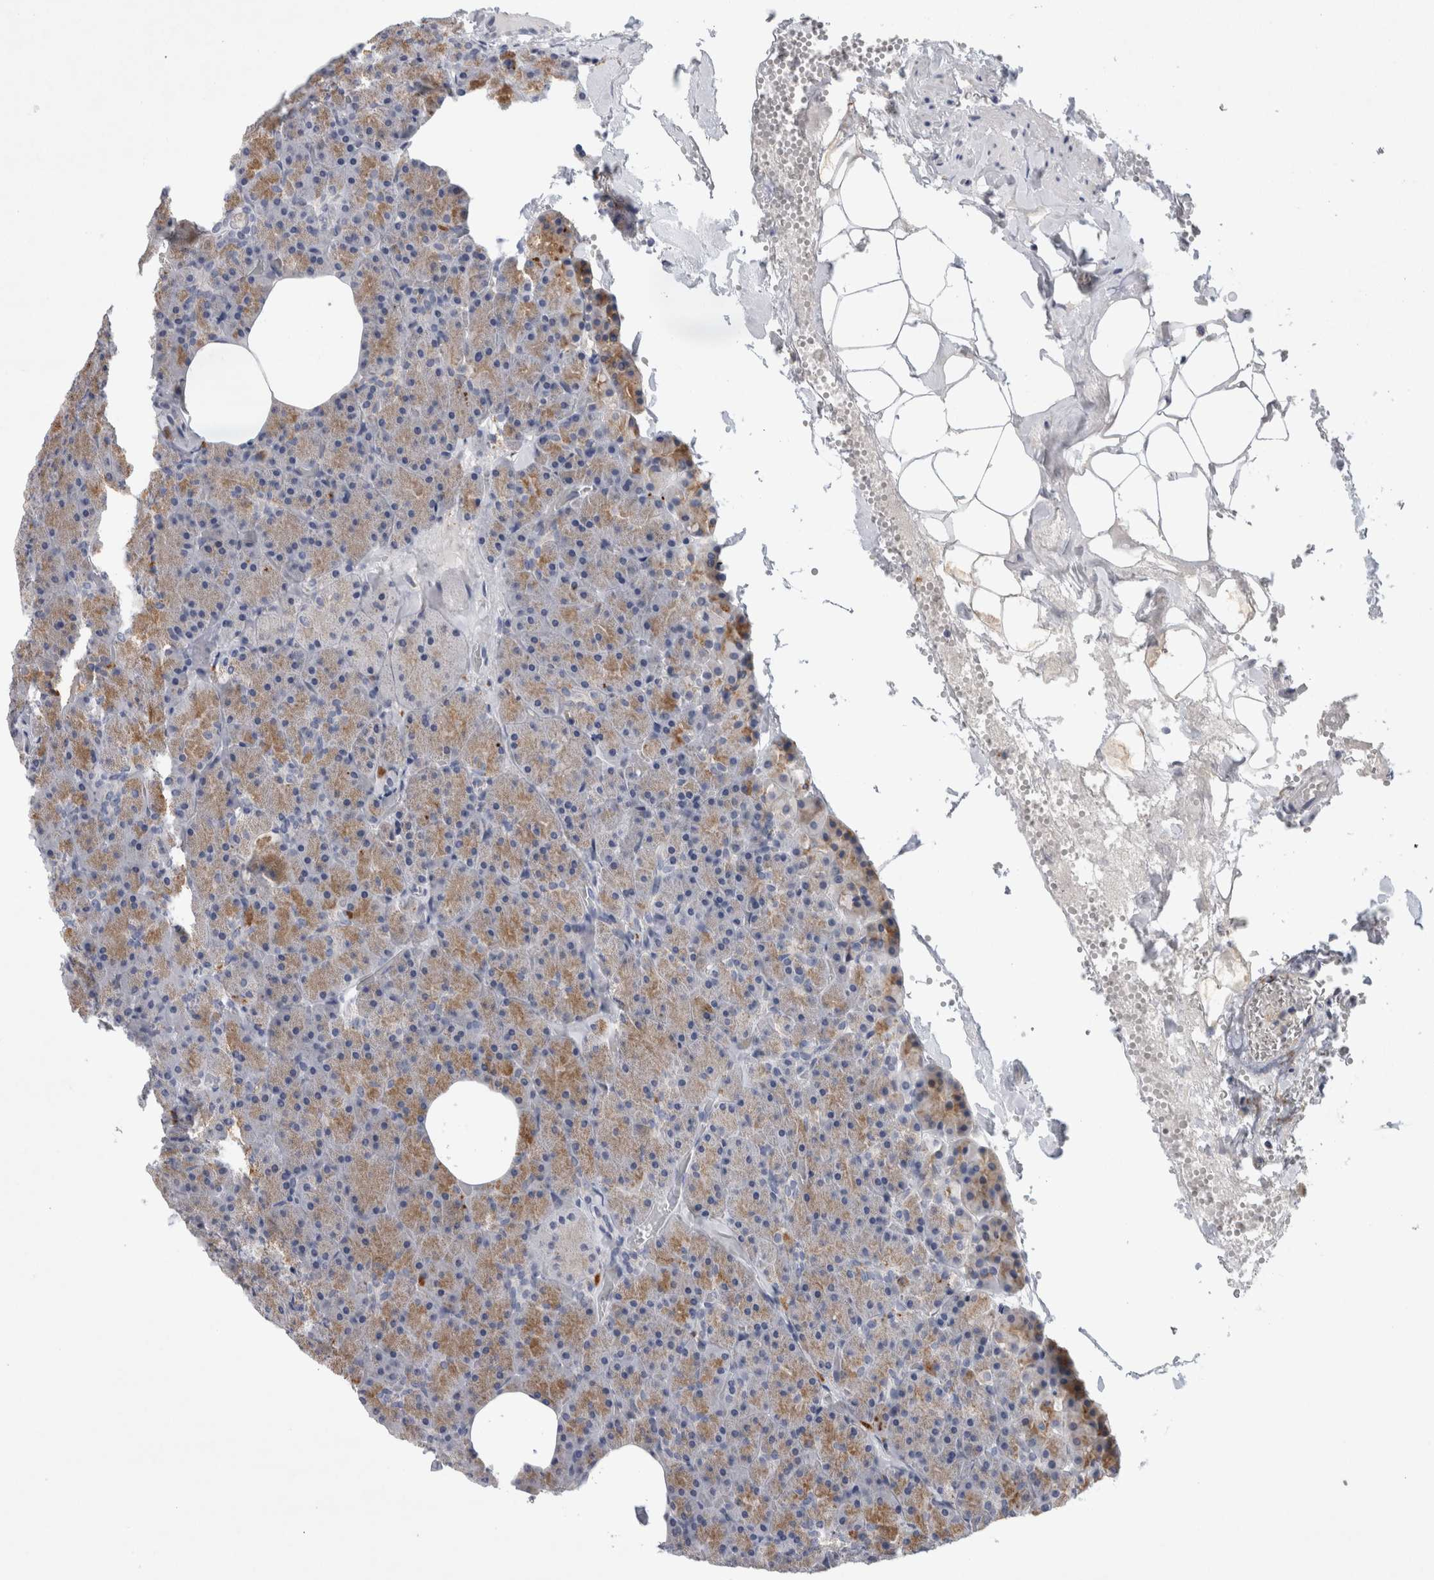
{"staining": {"intensity": "moderate", "quantity": ">75%", "location": "cytoplasmic/membranous"}, "tissue": "pancreas", "cell_type": "Exocrine glandular cells", "image_type": "normal", "snomed": [{"axis": "morphology", "description": "Normal tissue, NOS"}, {"axis": "morphology", "description": "Carcinoid, malignant, NOS"}, {"axis": "topography", "description": "Pancreas"}], "caption": "IHC (DAB (3,3'-diaminobenzidine)) staining of benign human pancreas displays moderate cytoplasmic/membranous protein positivity in about >75% of exocrine glandular cells. The protein is stained brown, and the nuclei are stained in blue (DAB (3,3'-diaminobenzidine) IHC with brightfield microscopy, high magnification).", "gene": "CD63", "patient": {"sex": "female", "age": 35}}